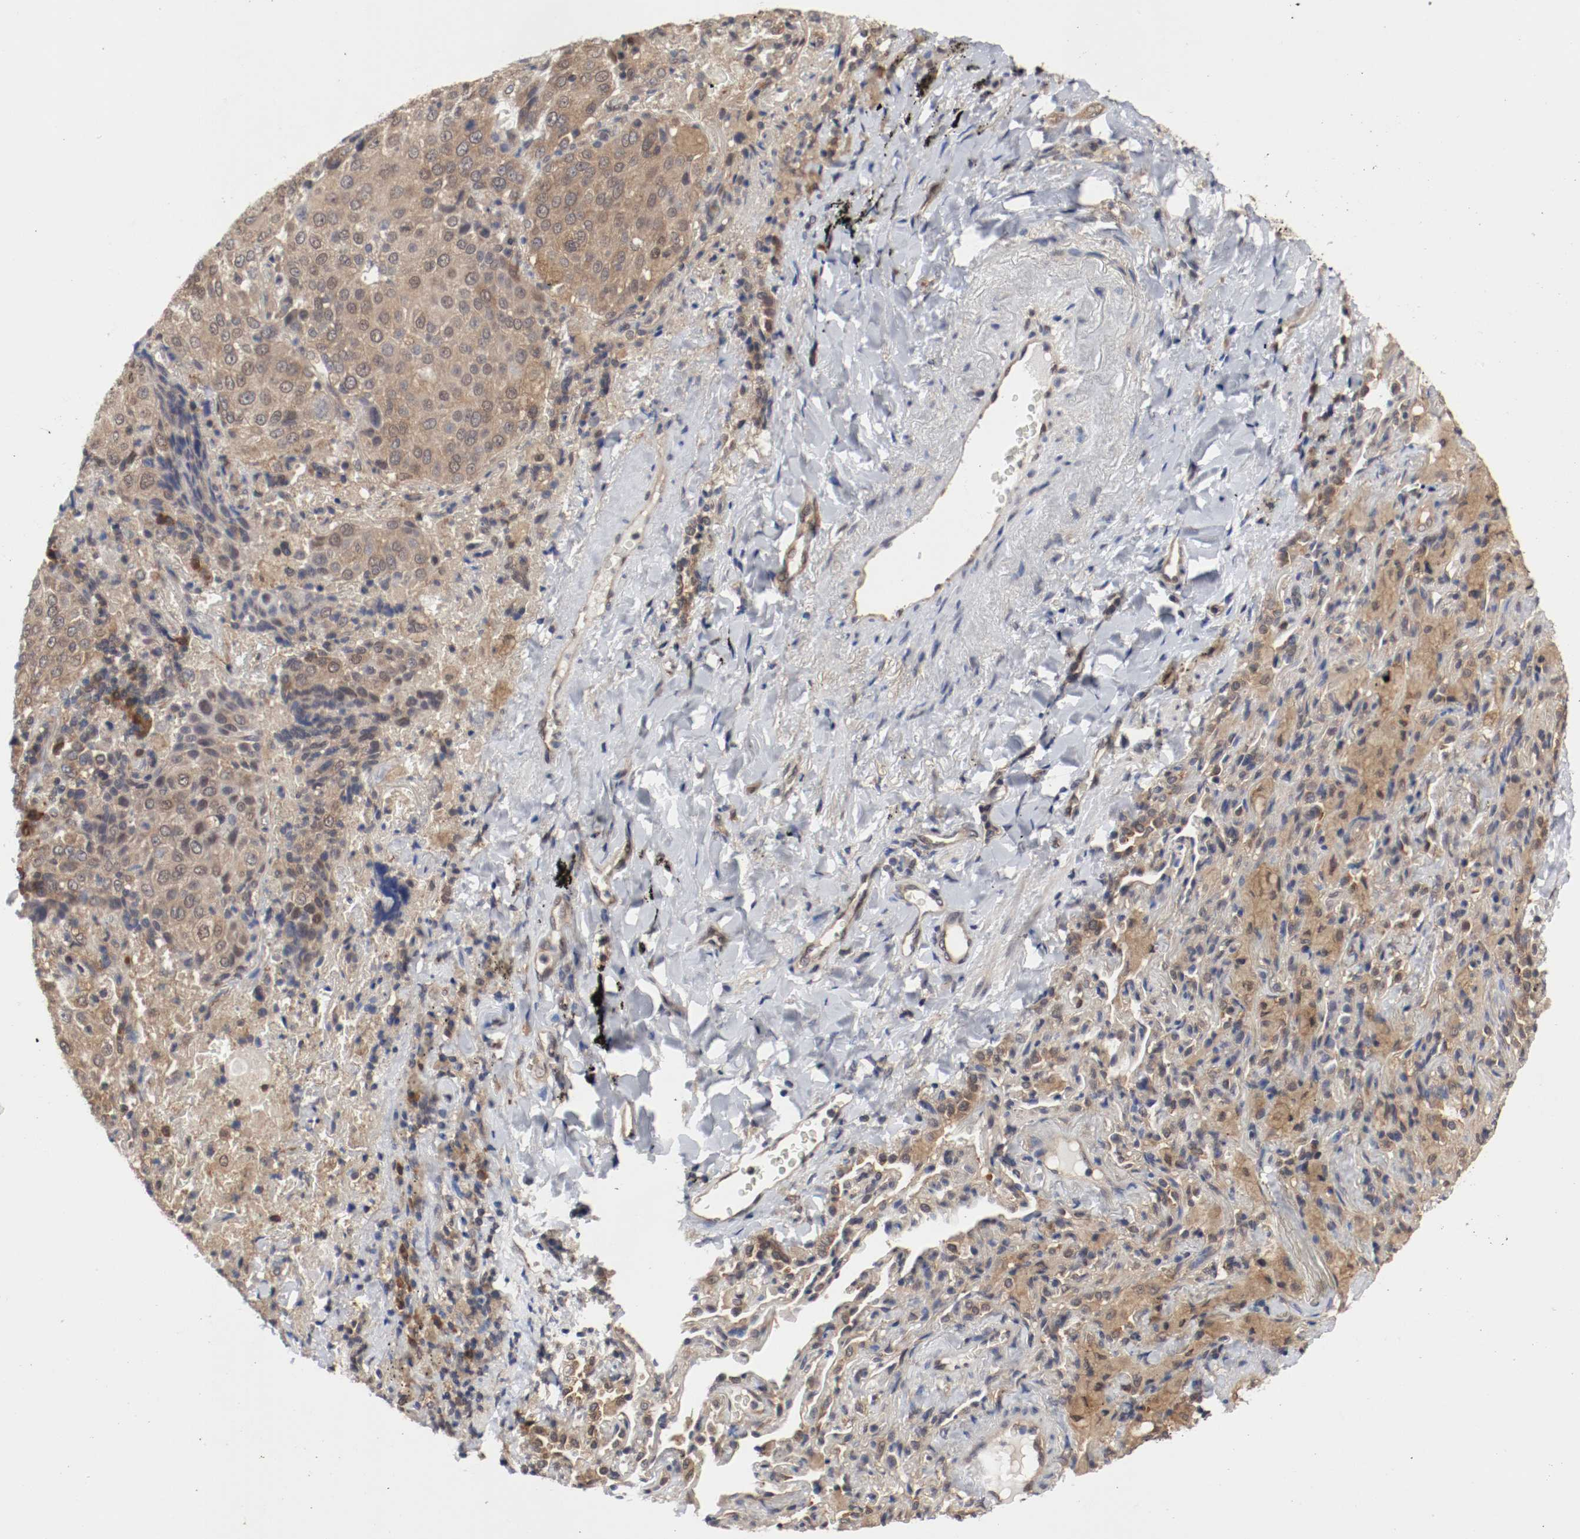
{"staining": {"intensity": "moderate", "quantity": ">75%", "location": "cytoplasmic/membranous"}, "tissue": "lung cancer", "cell_type": "Tumor cells", "image_type": "cancer", "snomed": [{"axis": "morphology", "description": "Squamous cell carcinoma, NOS"}, {"axis": "topography", "description": "Lung"}], "caption": "Human lung cancer (squamous cell carcinoma) stained with a protein marker reveals moderate staining in tumor cells.", "gene": "AFG3L2", "patient": {"sex": "male", "age": 54}}